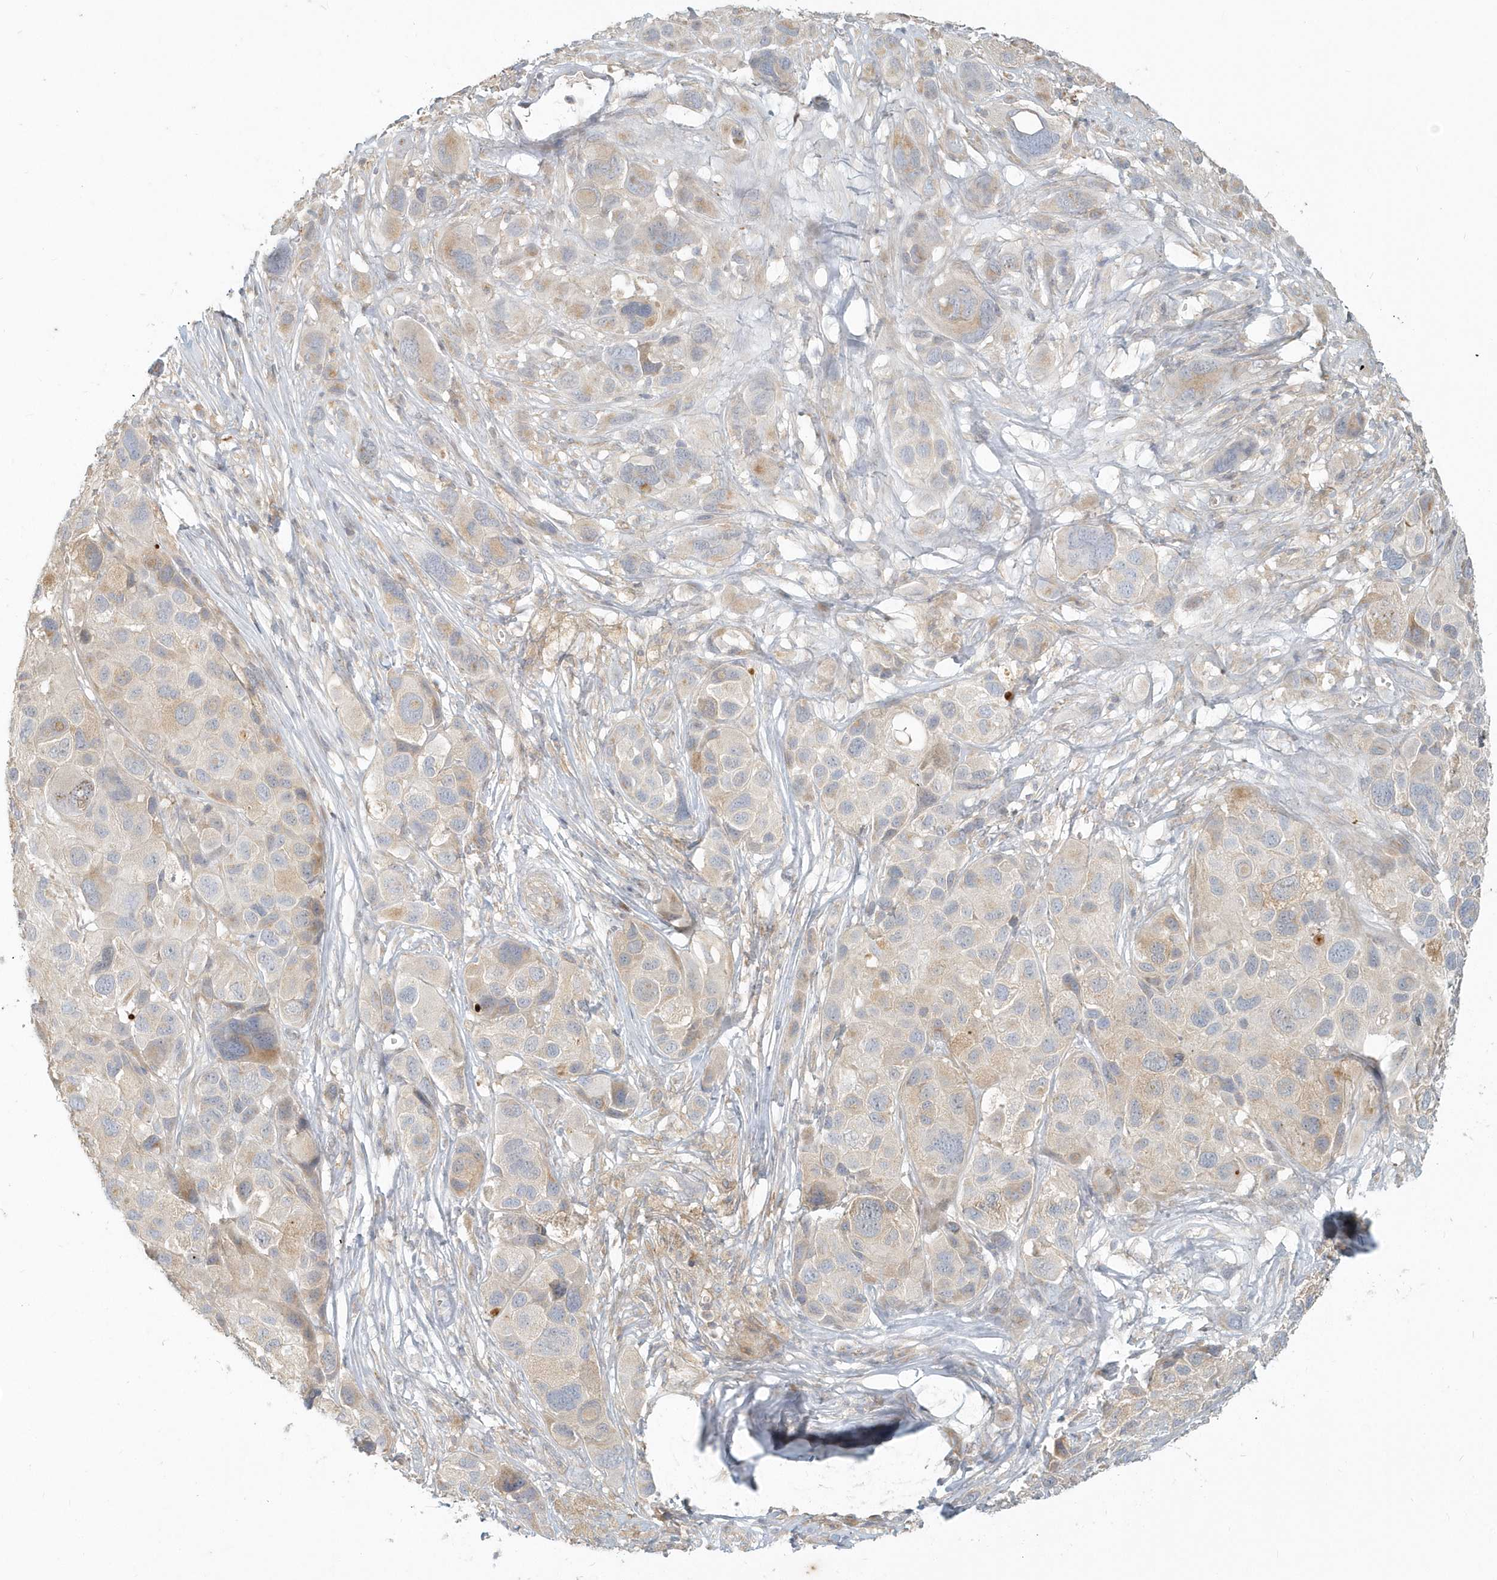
{"staining": {"intensity": "weak", "quantity": "<25%", "location": "cytoplasmic/membranous"}, "tissue": "melanoma", "cell_type": "Tumor cells", "image_type": "cancer", "snomed": [{"axis": "morphology", "description": "Malignant melanoma, NOS"}, {"axis": "topography", "description": "Skin of trunk"}], "caption": "Image shows no significant protein positivity in tumor cells of malignant melanoma.", "gene": "NAPB", "patient": {"sex": "male", "age": 71}}